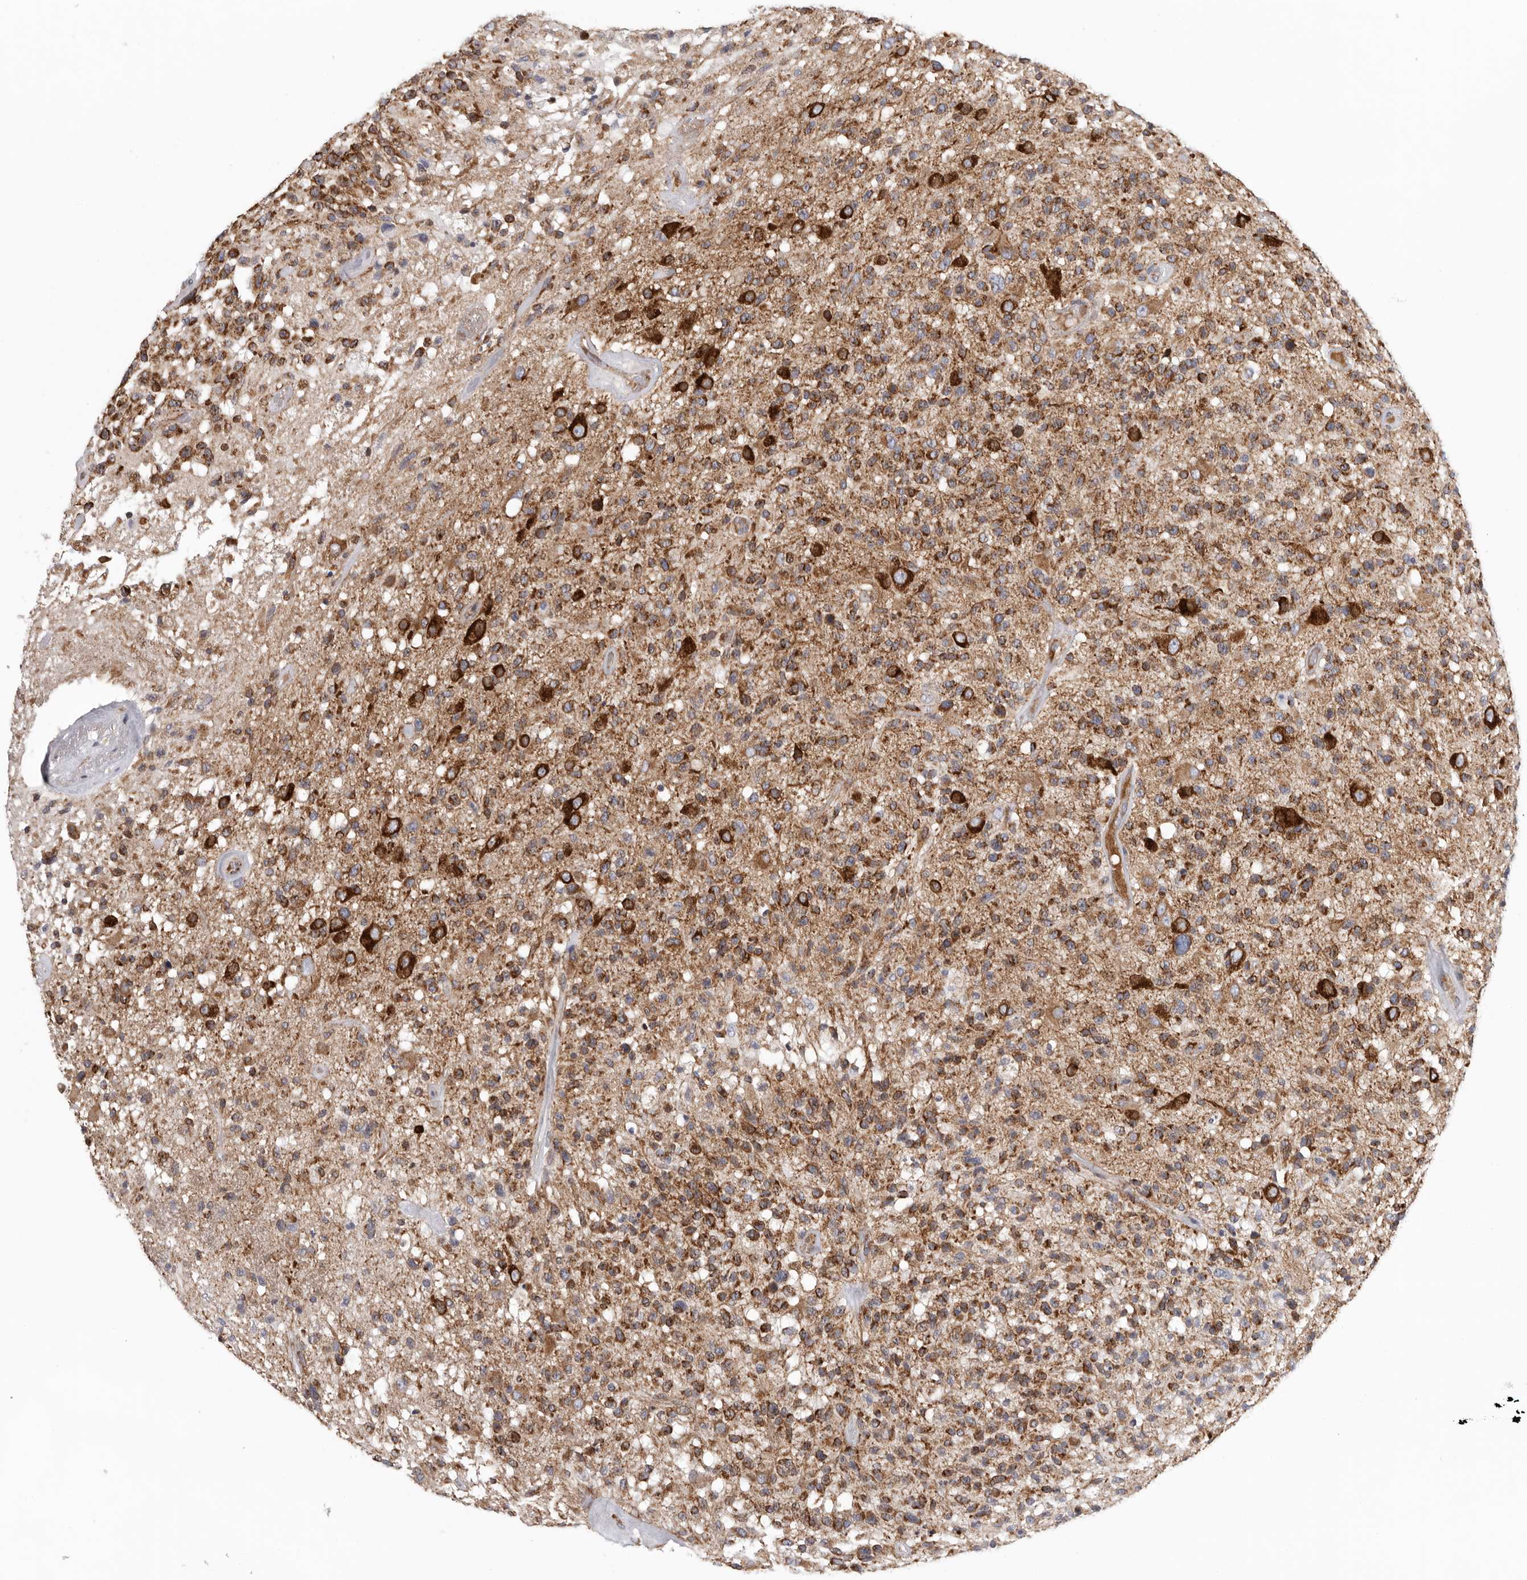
{"staining": {"intensity": "strong", "quantity": ">75%", "location": "cytoplasmic/membranous"}, "tissue": "glioma", "cell_type": "Tumor cells", "image_type": "cancer", "snomed": [{"axis": "morphology", "description": "Glioma, malignant, High grade"}, {"axis": "morphology", "description": "Glioblastoma, NOS"}, {"axis": "topography", "description": "Brain"}], "caption": "Immunohistochemical staining of glioma reveals high levels of strong cytoplasmic/membranous protein expression in approximately >75% of tumor cells. (Brightfield microscopy of DAB IHC at high magnification).", "gene": "FKBP8", "patient": {"sex": "male", "age": 60}}